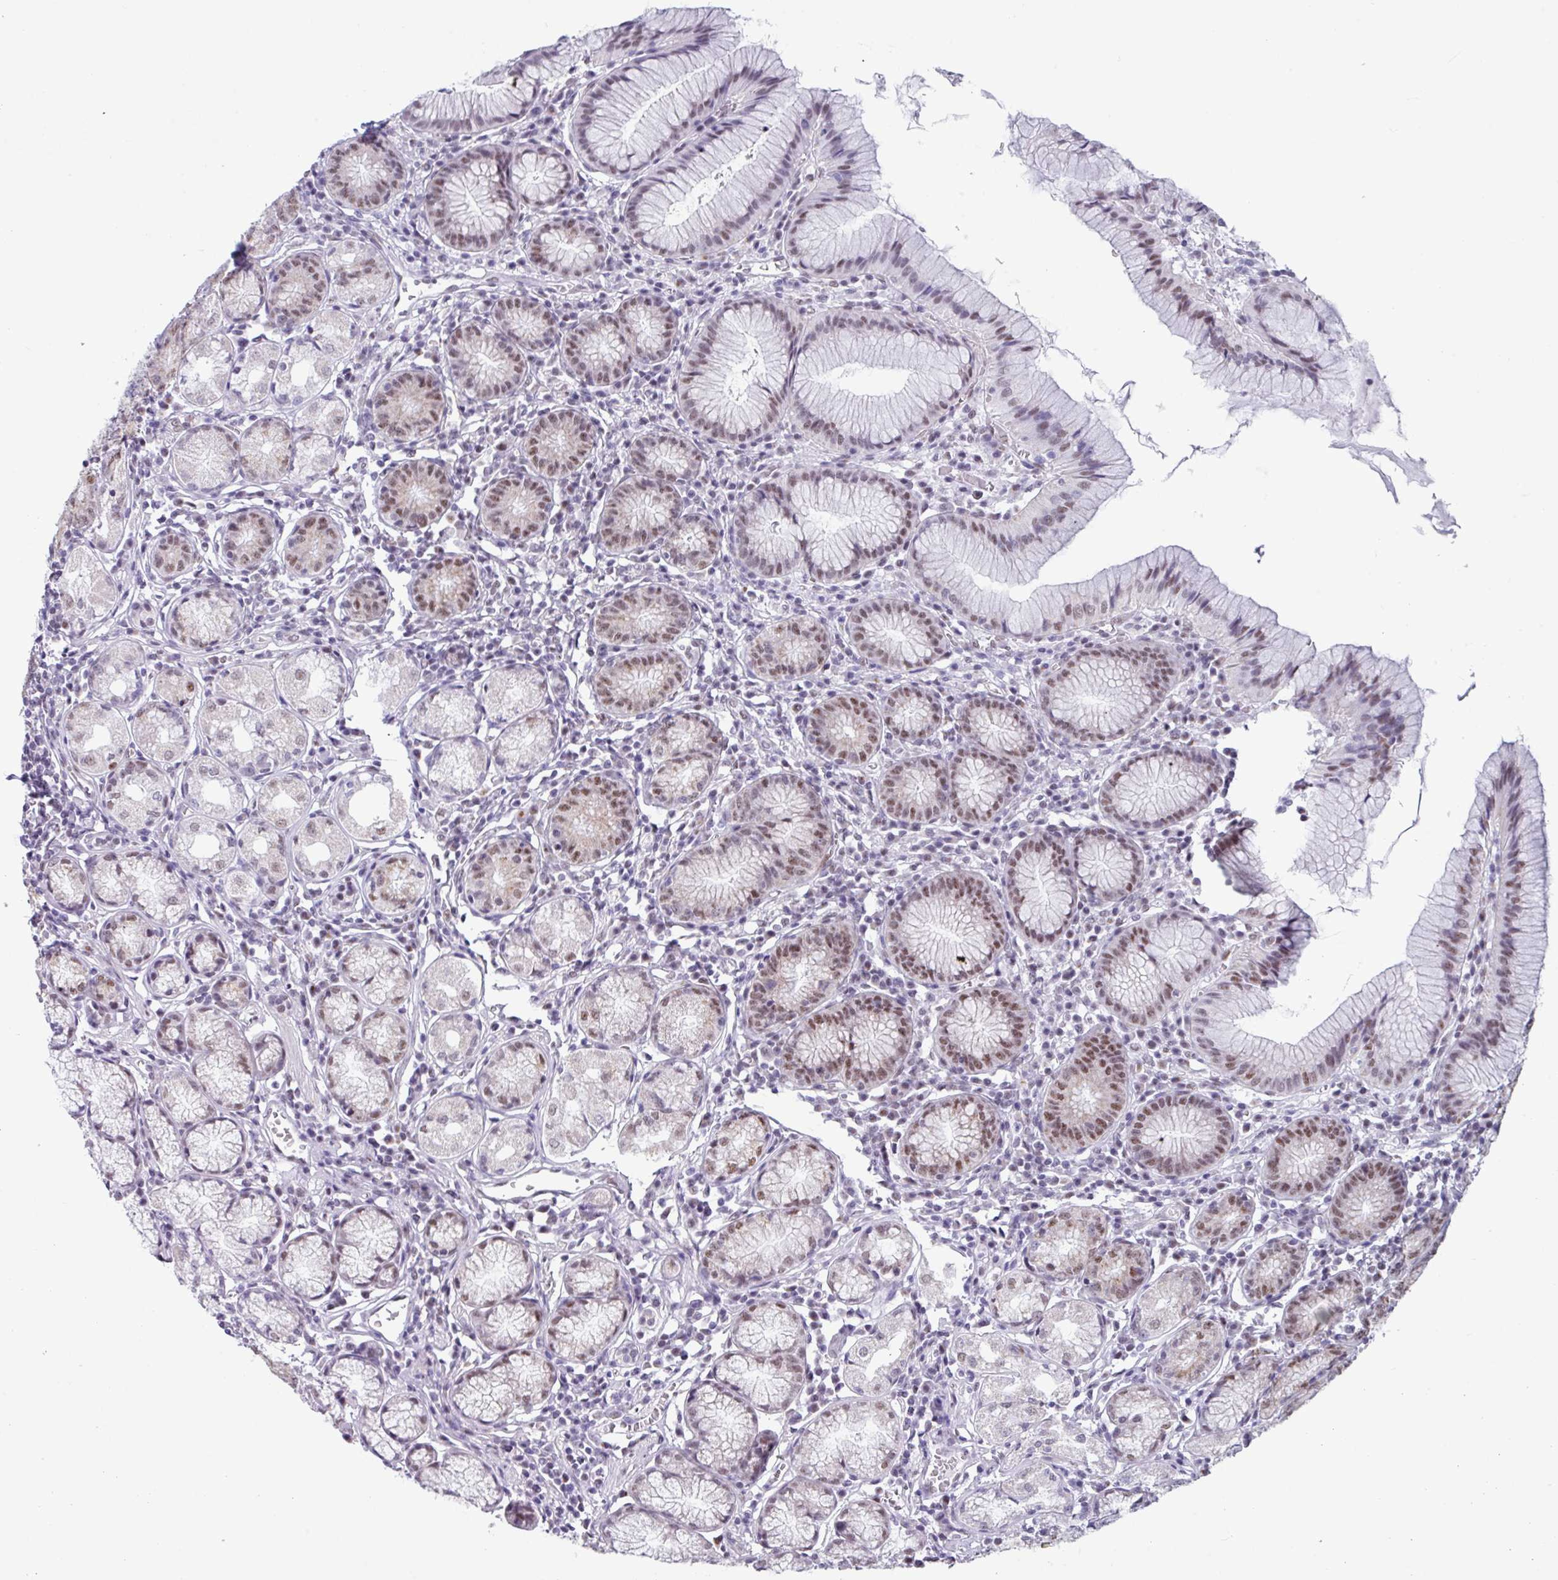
{"staining": {"intensity": "strong", "quantity": "25%-75%", "location": "nuclear"}, "tissue": "stomach", "cell_type": "Glandular cells", "image_type": "normal", "snomed": [{"axis": "morphology", "description": "Normal tissue, NOS"}, {"axis": "topography", "description": "Stomach"}], "caption": "The photomicrograph exhibits staining of unremarkable stomach, revealing strong nuclear protein positivity (brown color) within glandular cells. Nuclei are stained in blue.", "gene": "PUF60", "patient": {"sex": "male", "age": 55}}